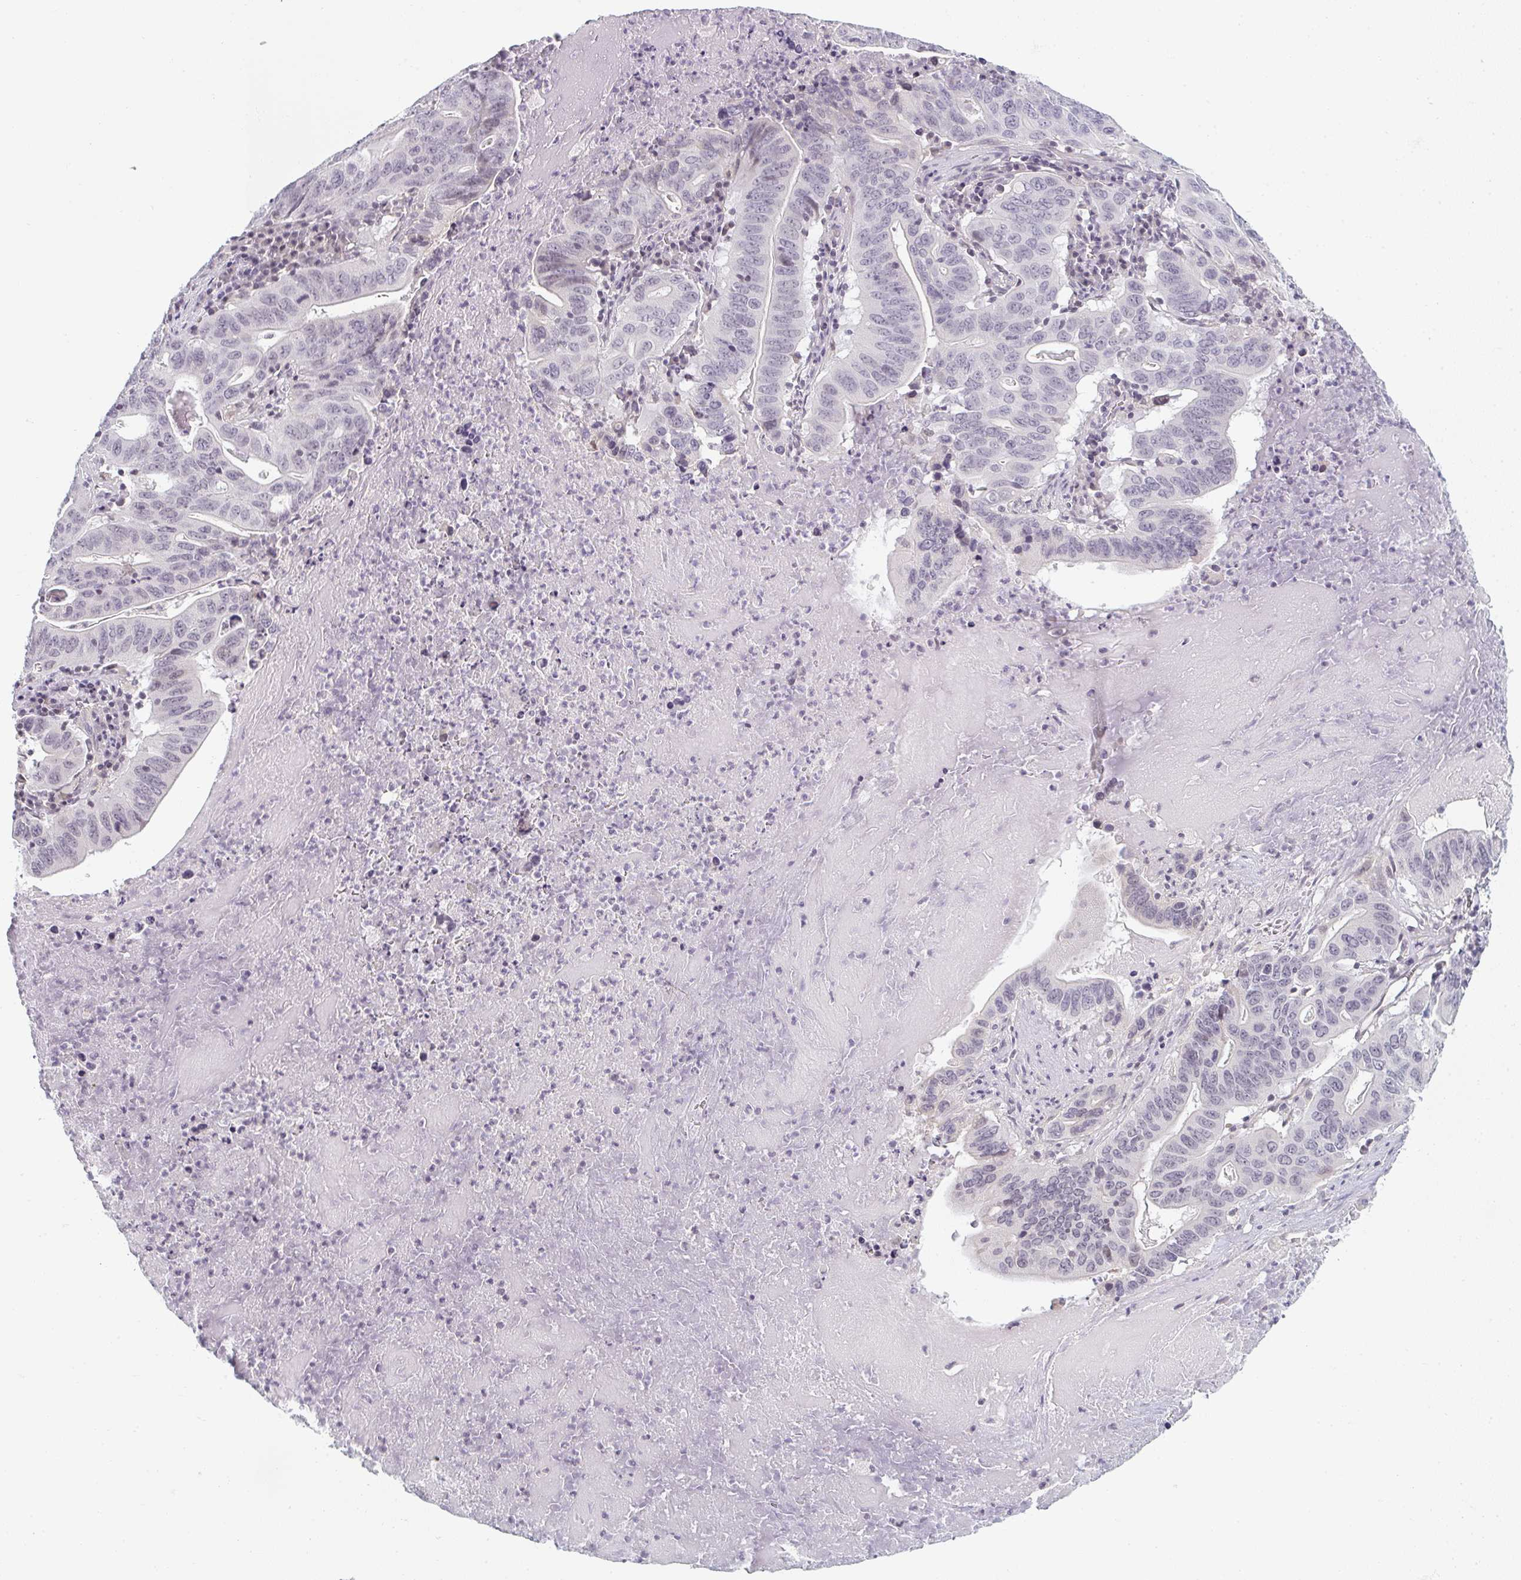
{"staining": {"intensity": "negative", "quantity": "none", "location": "none"}, "tissue": "lung cancer", "cell_type": "Tumor cells", "image_type": "cancer", "snomed": [{"axis": "morphology", "description": "Adenocarcinoma, NOS"}, {"axis": "topography", "description": "Lung"}], "caption": "Immunohistochemistry of human adenocarcinoma (lung) reveals no positivity in tumor cells. Nuclei are stained in blue.", "gene": "RBBP6", "patient": {"sex": "female", "age": 60}}